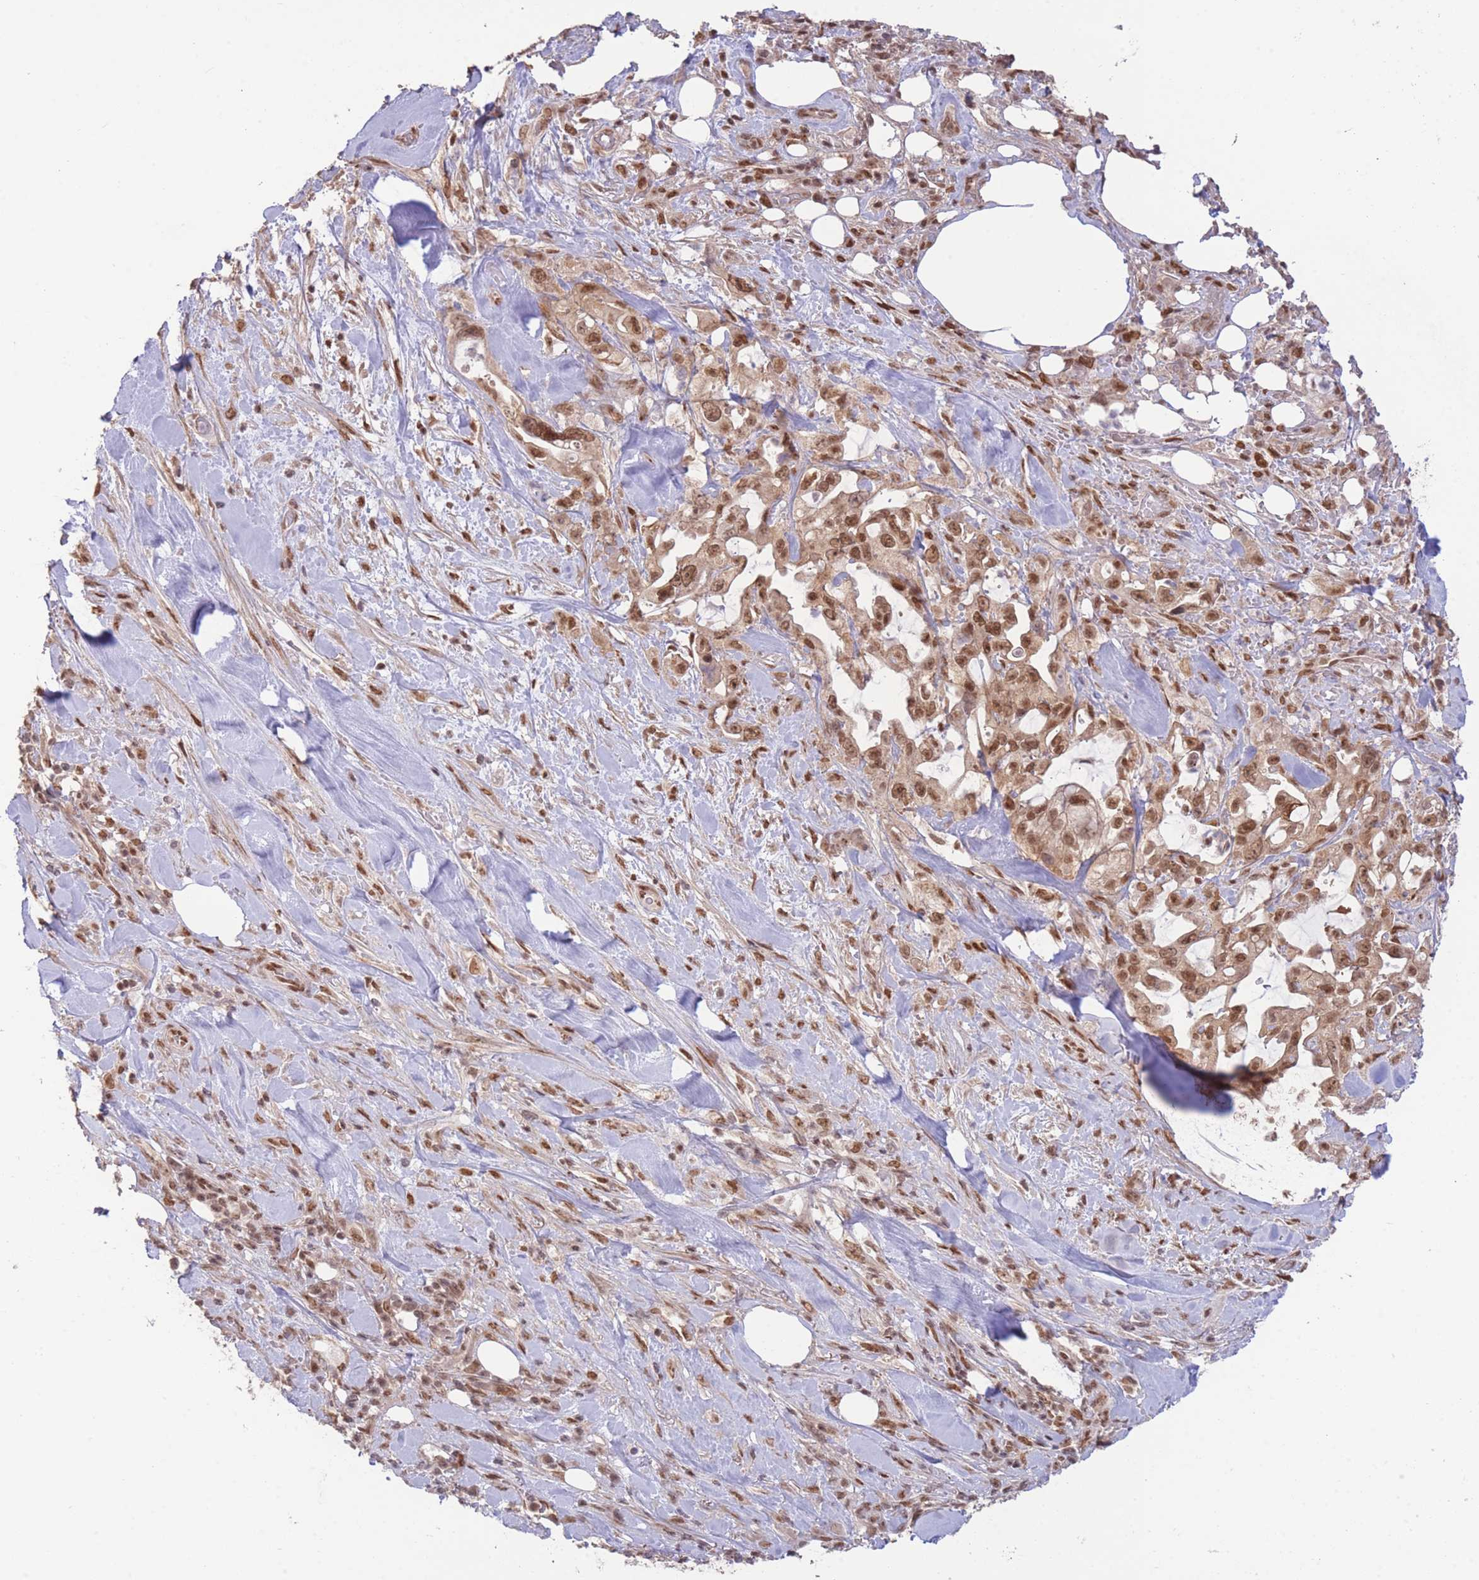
{"staining": {"intensity": "moderate", "quantity": ">75%", "location": "cytoplasmic/membranous,nuclear"}, "tissue": "pancreatic cancer", "cell_type": "Tumor cells", "image_type": "cancer", "snomed": [{"axis": "morphology", "description": "Adenocarcinoma, NOS"}, {"axis": "topography", "description": "Pancreas"}], "caption": "Protein positivity by immunohistochemistry shows moderate cytoplasmic/membranous and nuclear expression in approximately >75% of tumor cells in pancreatic cancer.", "gene": "CARD8", "patient": {"sex": "female", "age": 61}}